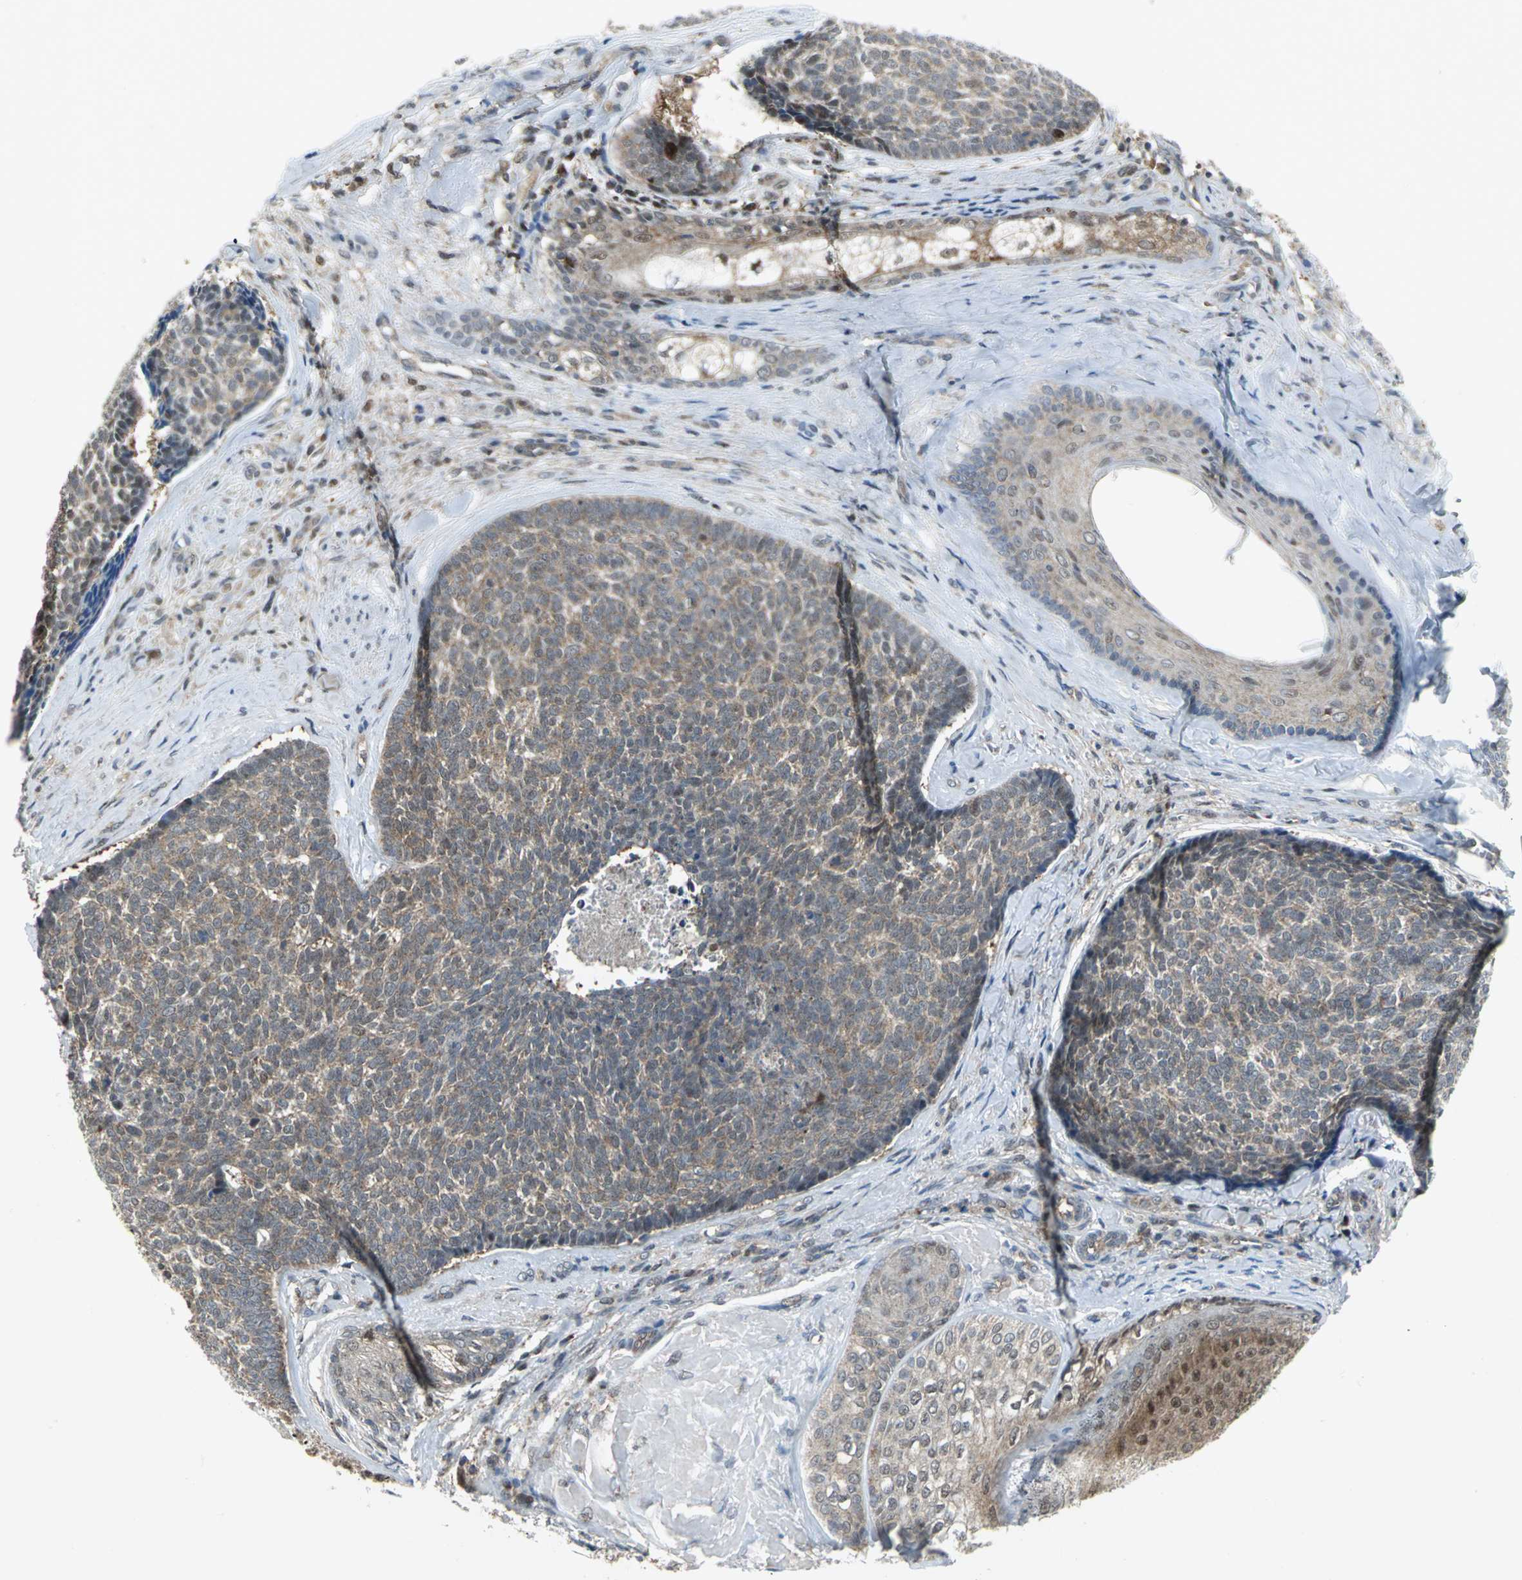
{"staining": {"intensity": "weak", "quantity": "25%-75%", "location": "cytoplasmic/membranous"}, "tissue": "skin cancer", "cell_type": "Tumor cells", "image_type": "cancer", "snomed": [{"axis": "morphology", "description": "Basal cell carcinoma"}, {"axis": "topography", "description": "Skin"}], "caption": "Protein staining by IHC displays weak cytoplasmic/membranous staining in approximately 25%-75% of tumor cells in skin cancer.", "gene": "PSMA4", "patient": {"sex": "male", "age": 84}}